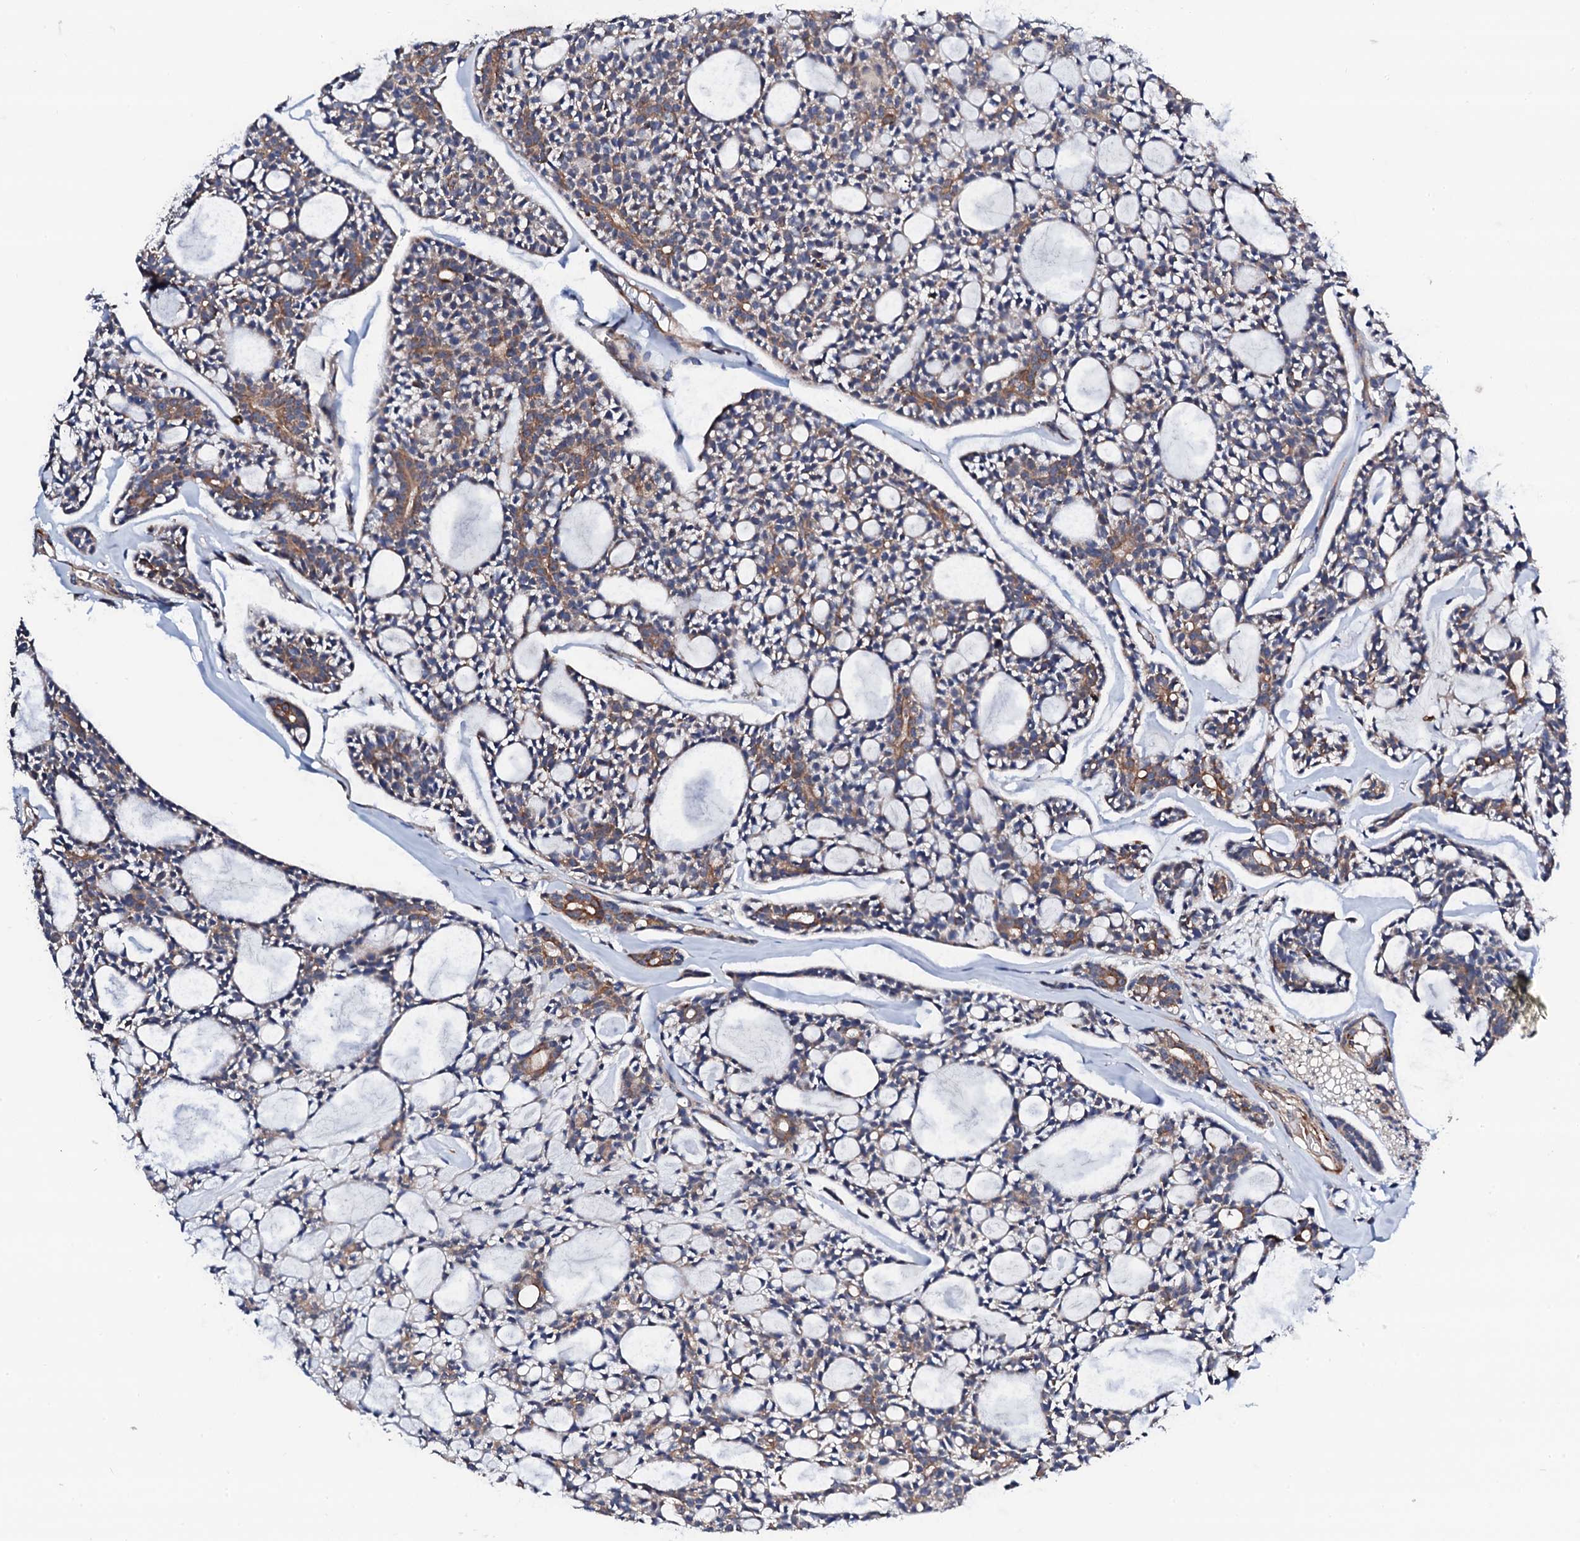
{"staining": {"intensity": "moderate", "quantity": "<25%", "location": "cytoplasmic/membranous"}, "tissue": "head and neck cancer", "cell_type": "Tumor cells", "image_type": "cancer", "snomed": [{"axis": "morphology", "description": "Adenocarcinoma, NOS"}, {"axis": "topography", "description": "Salivary gland"}, {"axis": "topography", "description": "Head-Neck"}], "caption": "Moderate cytoplasmic/membranous protein expression is identified in approximately <25% of tumor cells in head and neck cancer (adenocarcinoma). The staining was performed using DAB (3,3'-diaminobenzidine) to visualize the protein expression in brown, while the nuclei were stained in blue with hematoxylin (Magnification: 20x).", "gene": "COG4", "patient": {"sex": "male", "age": 55}}